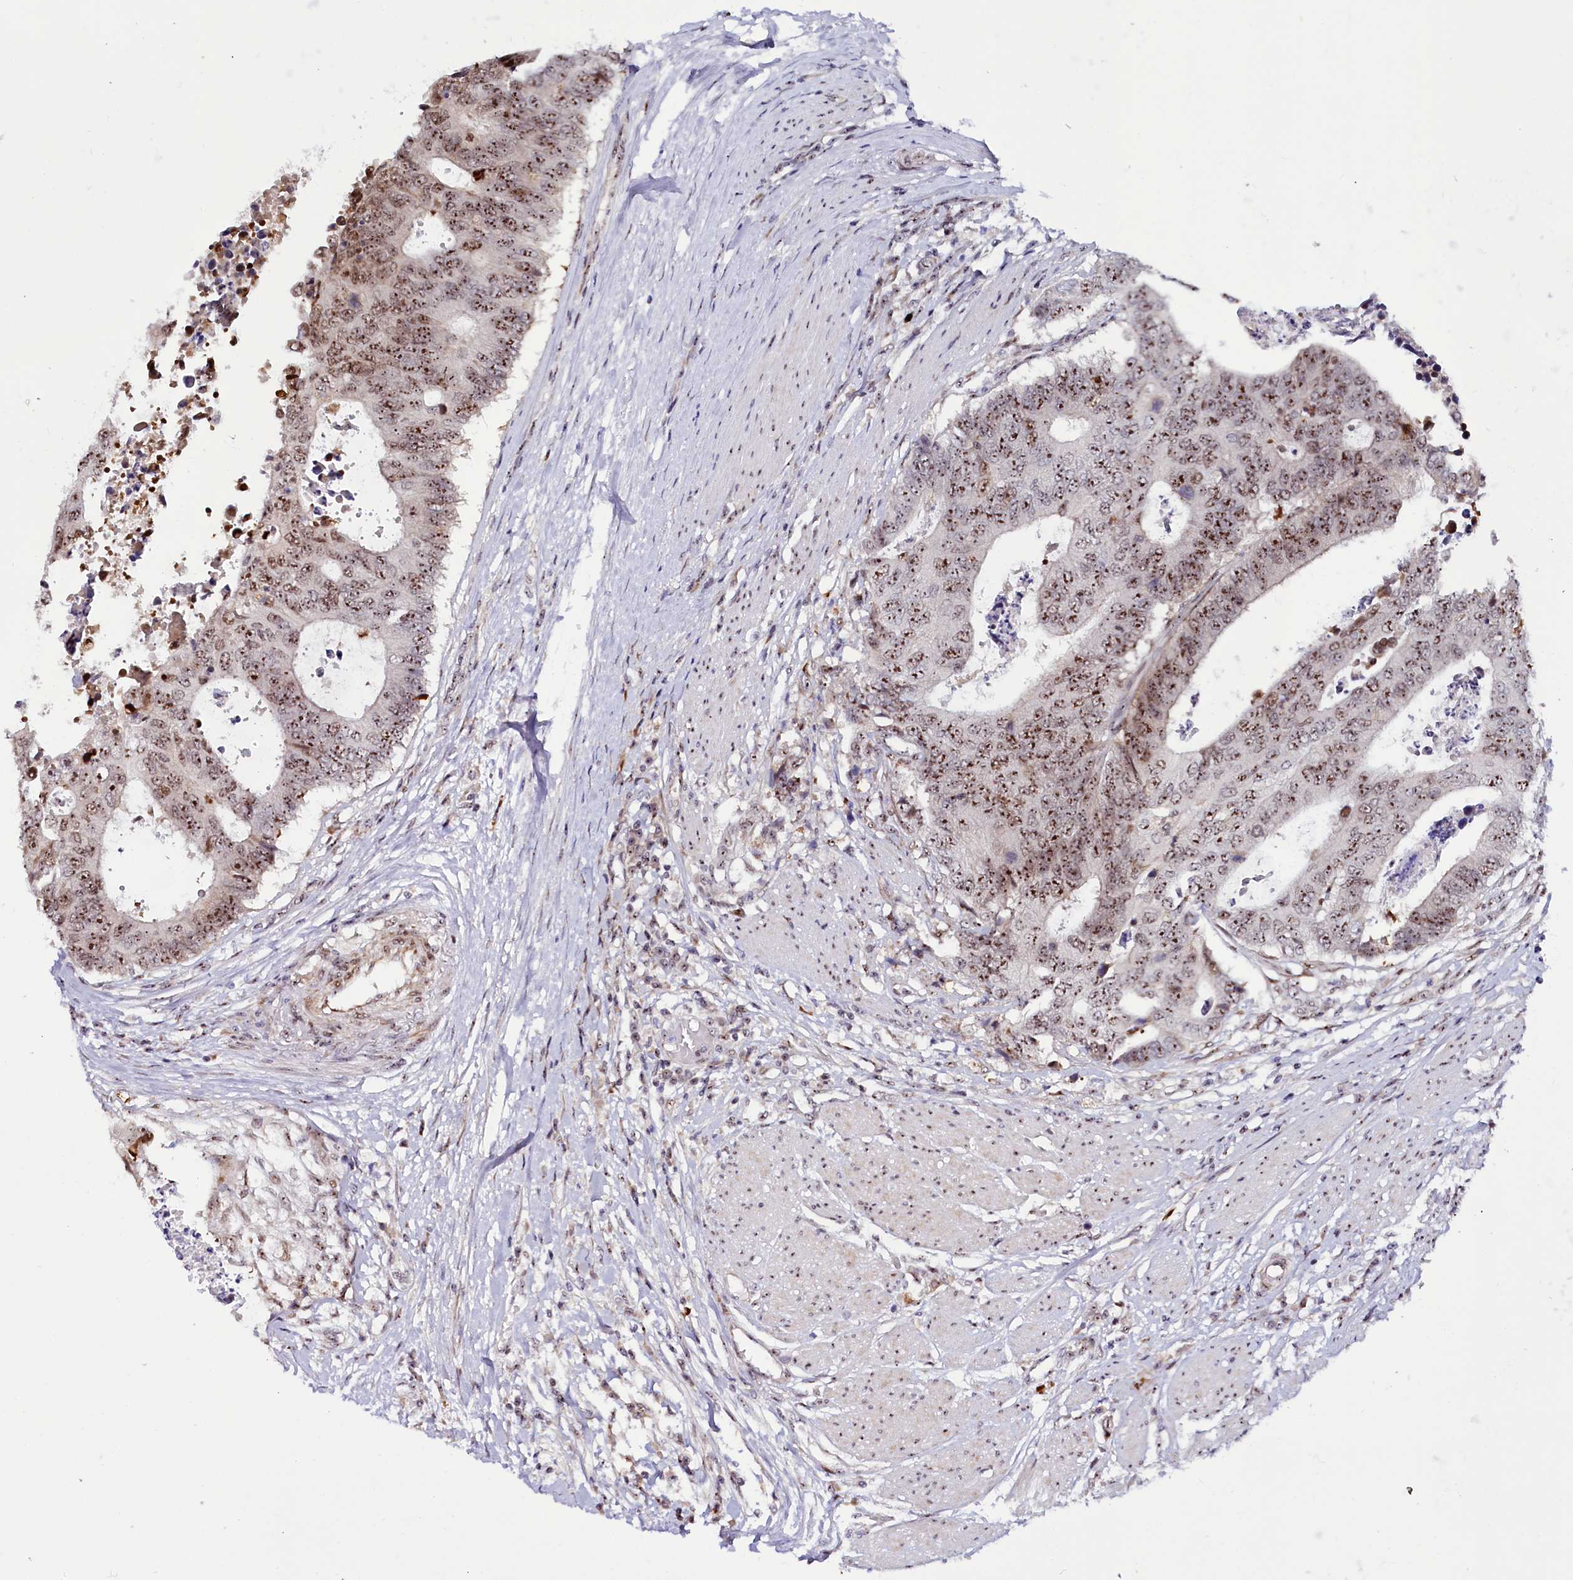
{"staining": {"intensity": "moderate", "quantity": ">75%", "location": "nuclear"}, "tissue": "colorectal cancer", "cell_type": "Tumor cells", "image_type": "cancer", "snomed": [{"axis": "morphology", "description": "Adenocarcinoma, NOS"}, {"axis": "topography", "description": "Rectum"}], "caption": "Tumor cells show moderate nuclear positivity in approximately >75% of cells in colorectal cancer.", "gene": "TCOF1", "patient": {"sex": "male", "age": 84}}